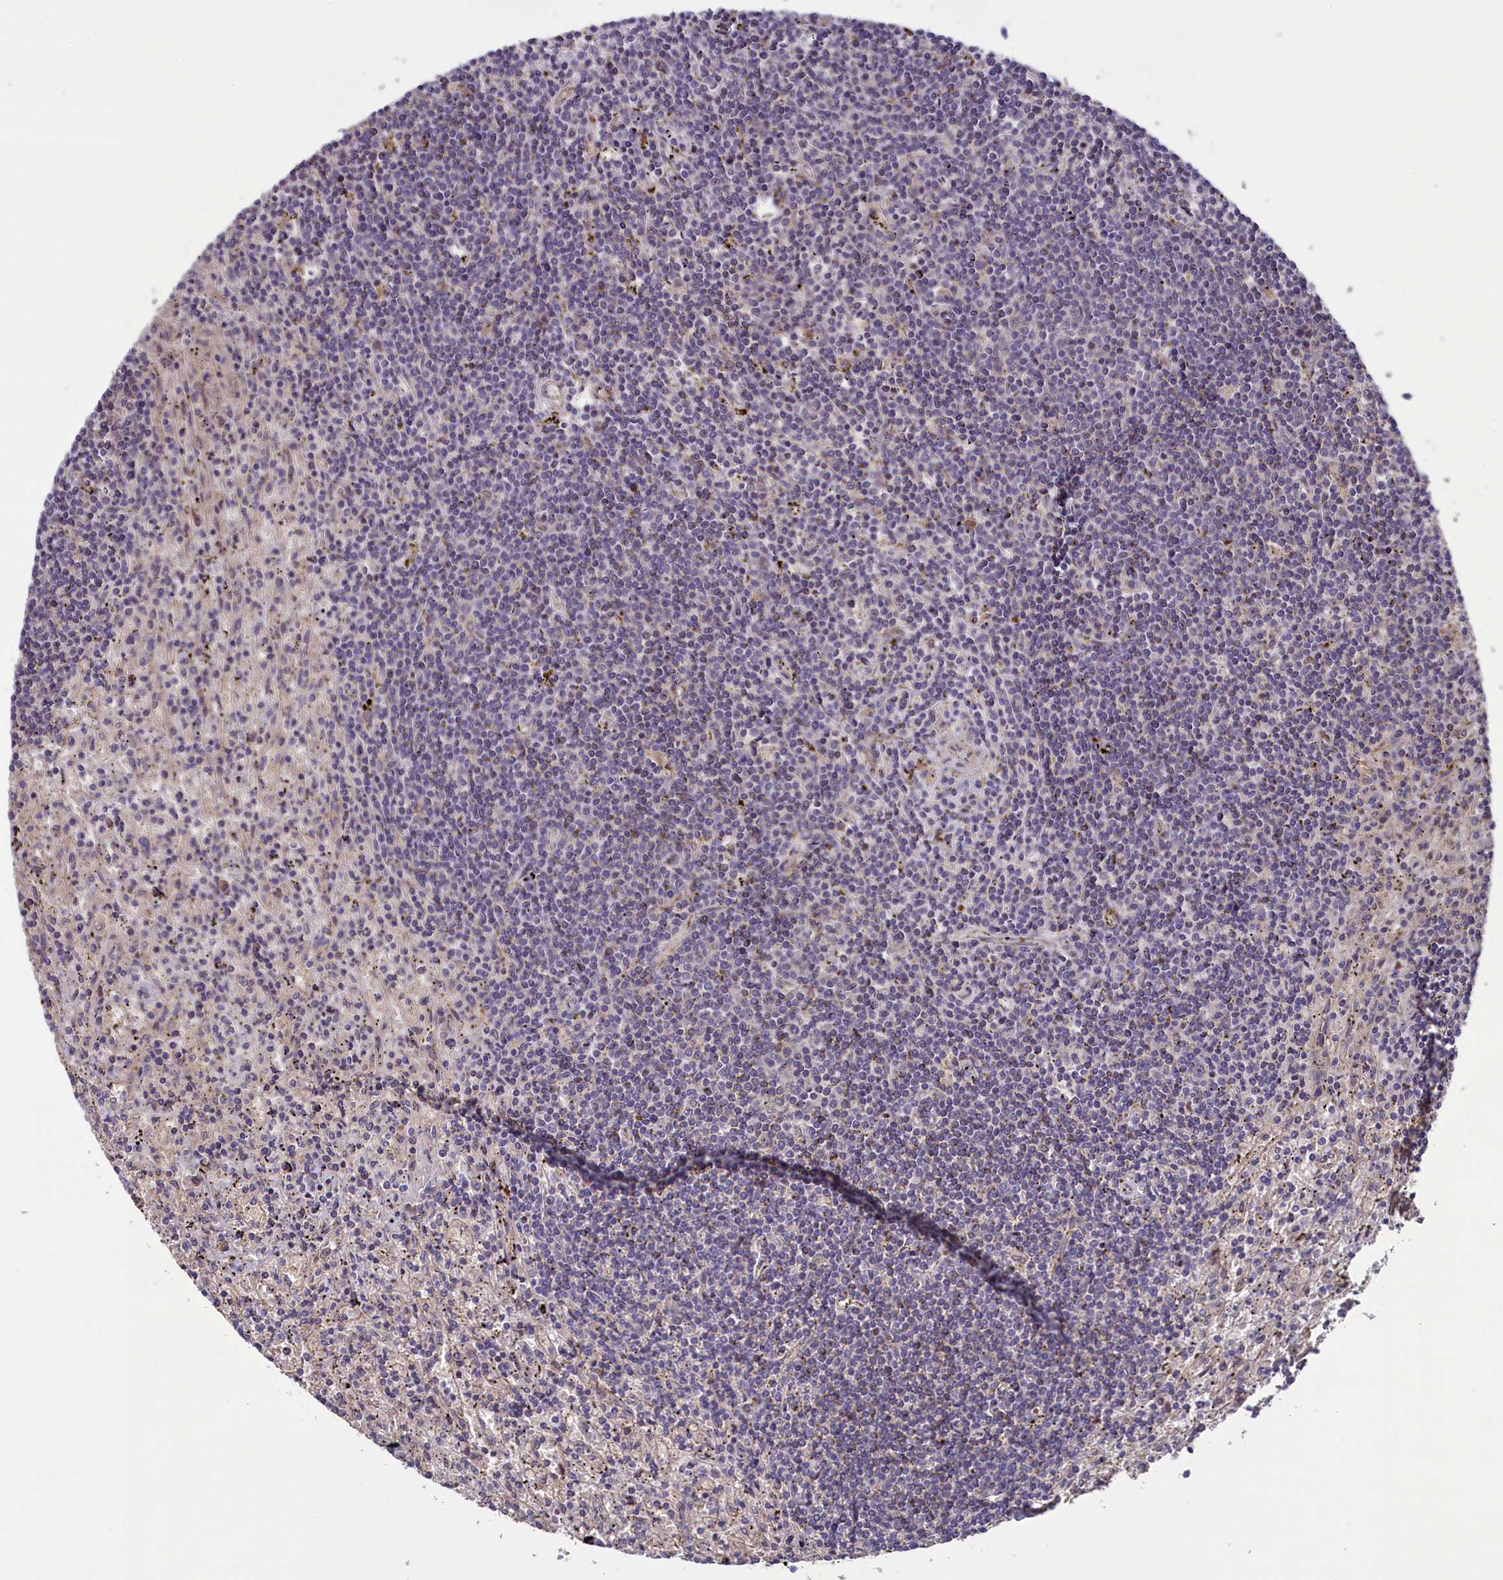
{"staining": {"intensity": "negative", "quantity": "none", "location": "none"}, "tissue": "lymphoma", "cell_type": "Tumor cells", "image_type": "cancer", "snomed": [{"axis": "morphology", "description": "Malignant lymphoma, non-Hodgkin's type, Low grade"}, {"axis": "topography", "description": "Spleen"}], "caption": "A high-resolution photomicrograph shows IHC staining of low-grade malignant lymphoma, non-Hodgkin's type, which shows no significant staining in tumor cells.", "gene": "CIAO2B", "patient": {"sex": "male", "age": 76}}